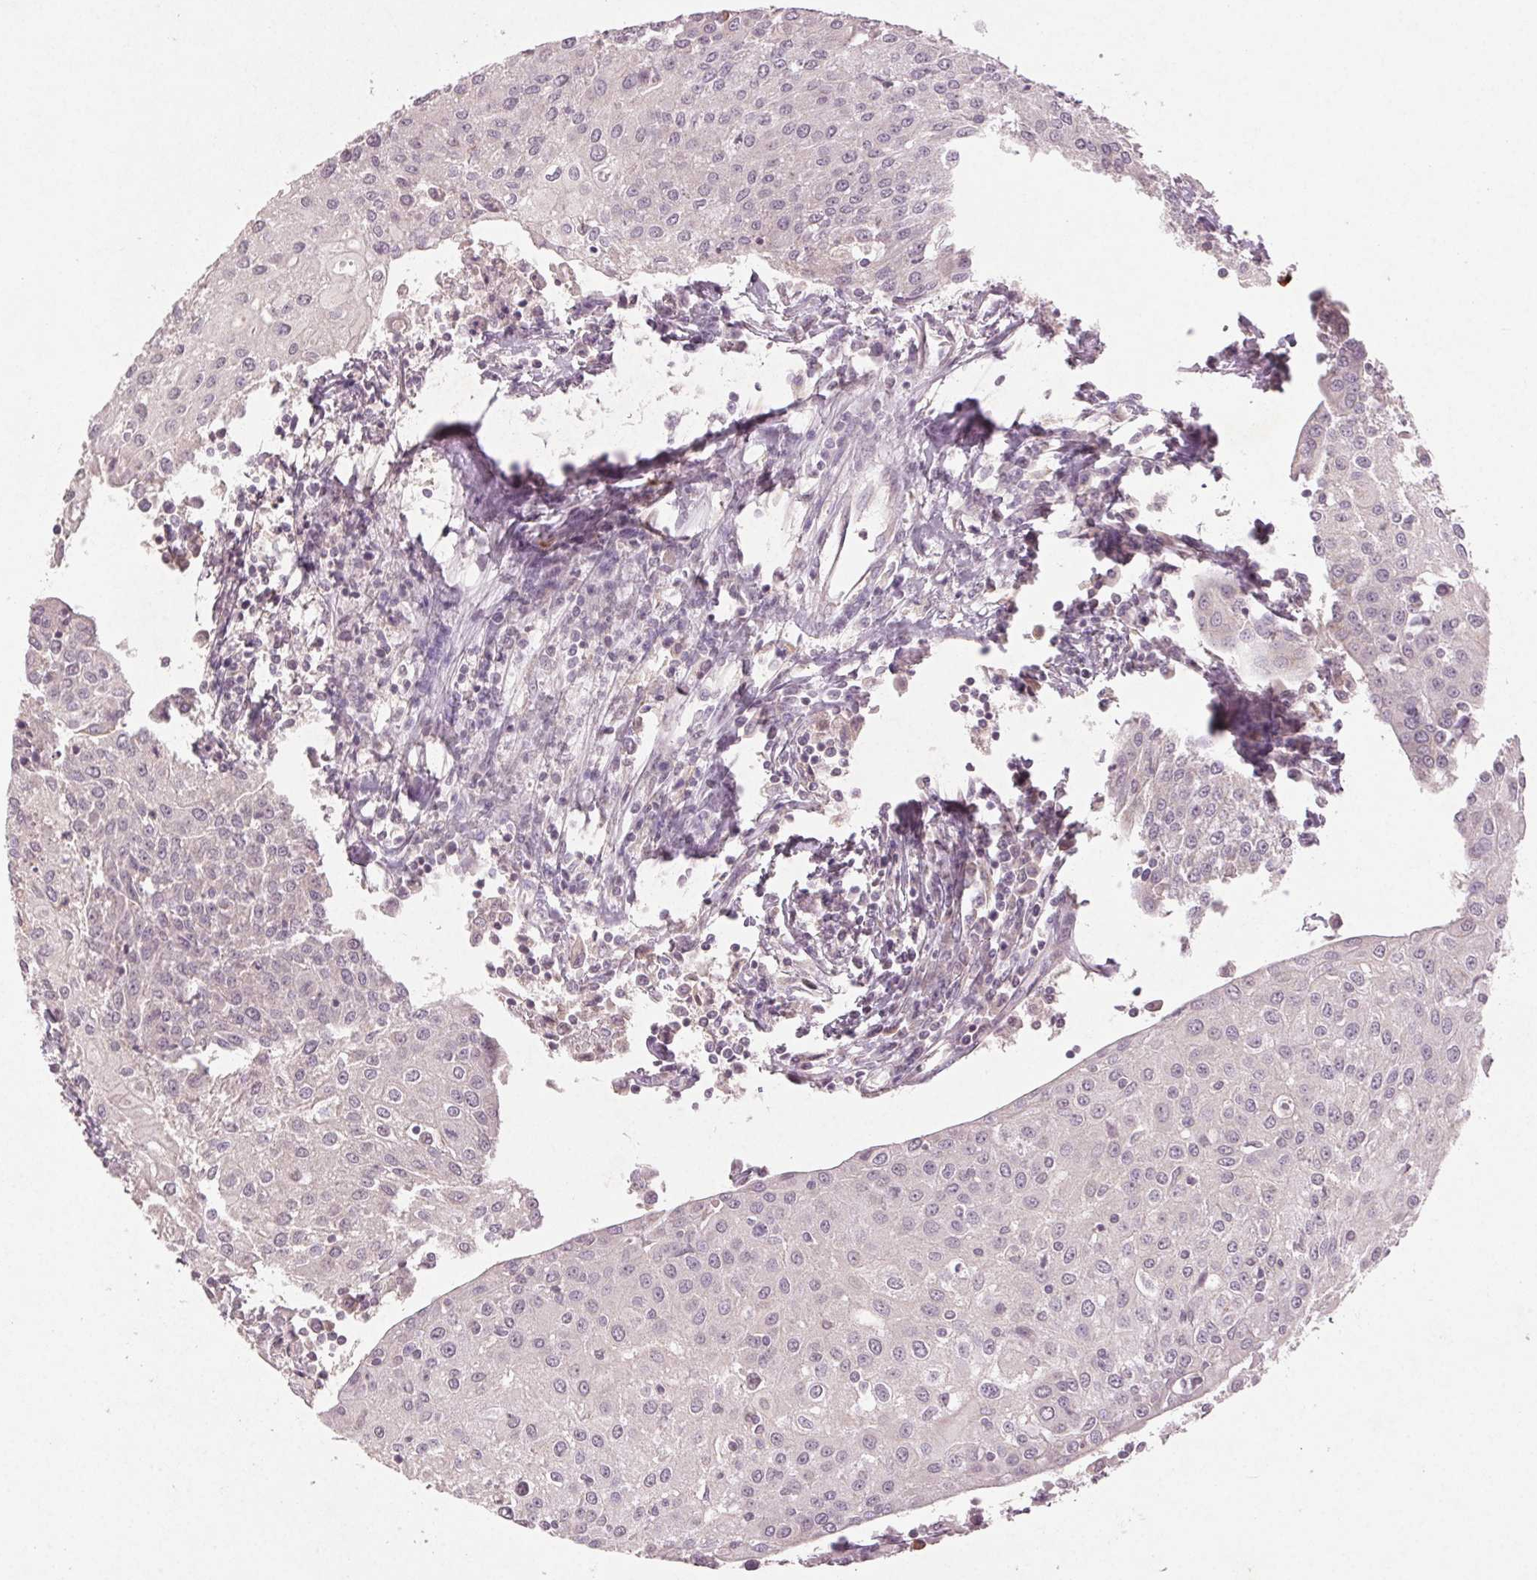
{"staining": {"intensity": "negative", "quantity": "none", "location": "none"}, "tissue": "urothelial cancer", "cell_type": "Tumor cells", "image_type": "cancer", "snomed": [{"axis": "morphology", "description": "Urothelial carcinoma, High grade"}, {"axis": "topography", "description": "Urinary bladder"}], "caption": "Urothelial cancer was stained to show a protein in brown. There is no significant expression in tumor cells.", "gene": "KLRC3", "patient": {"sex": "female", "age": 85}}